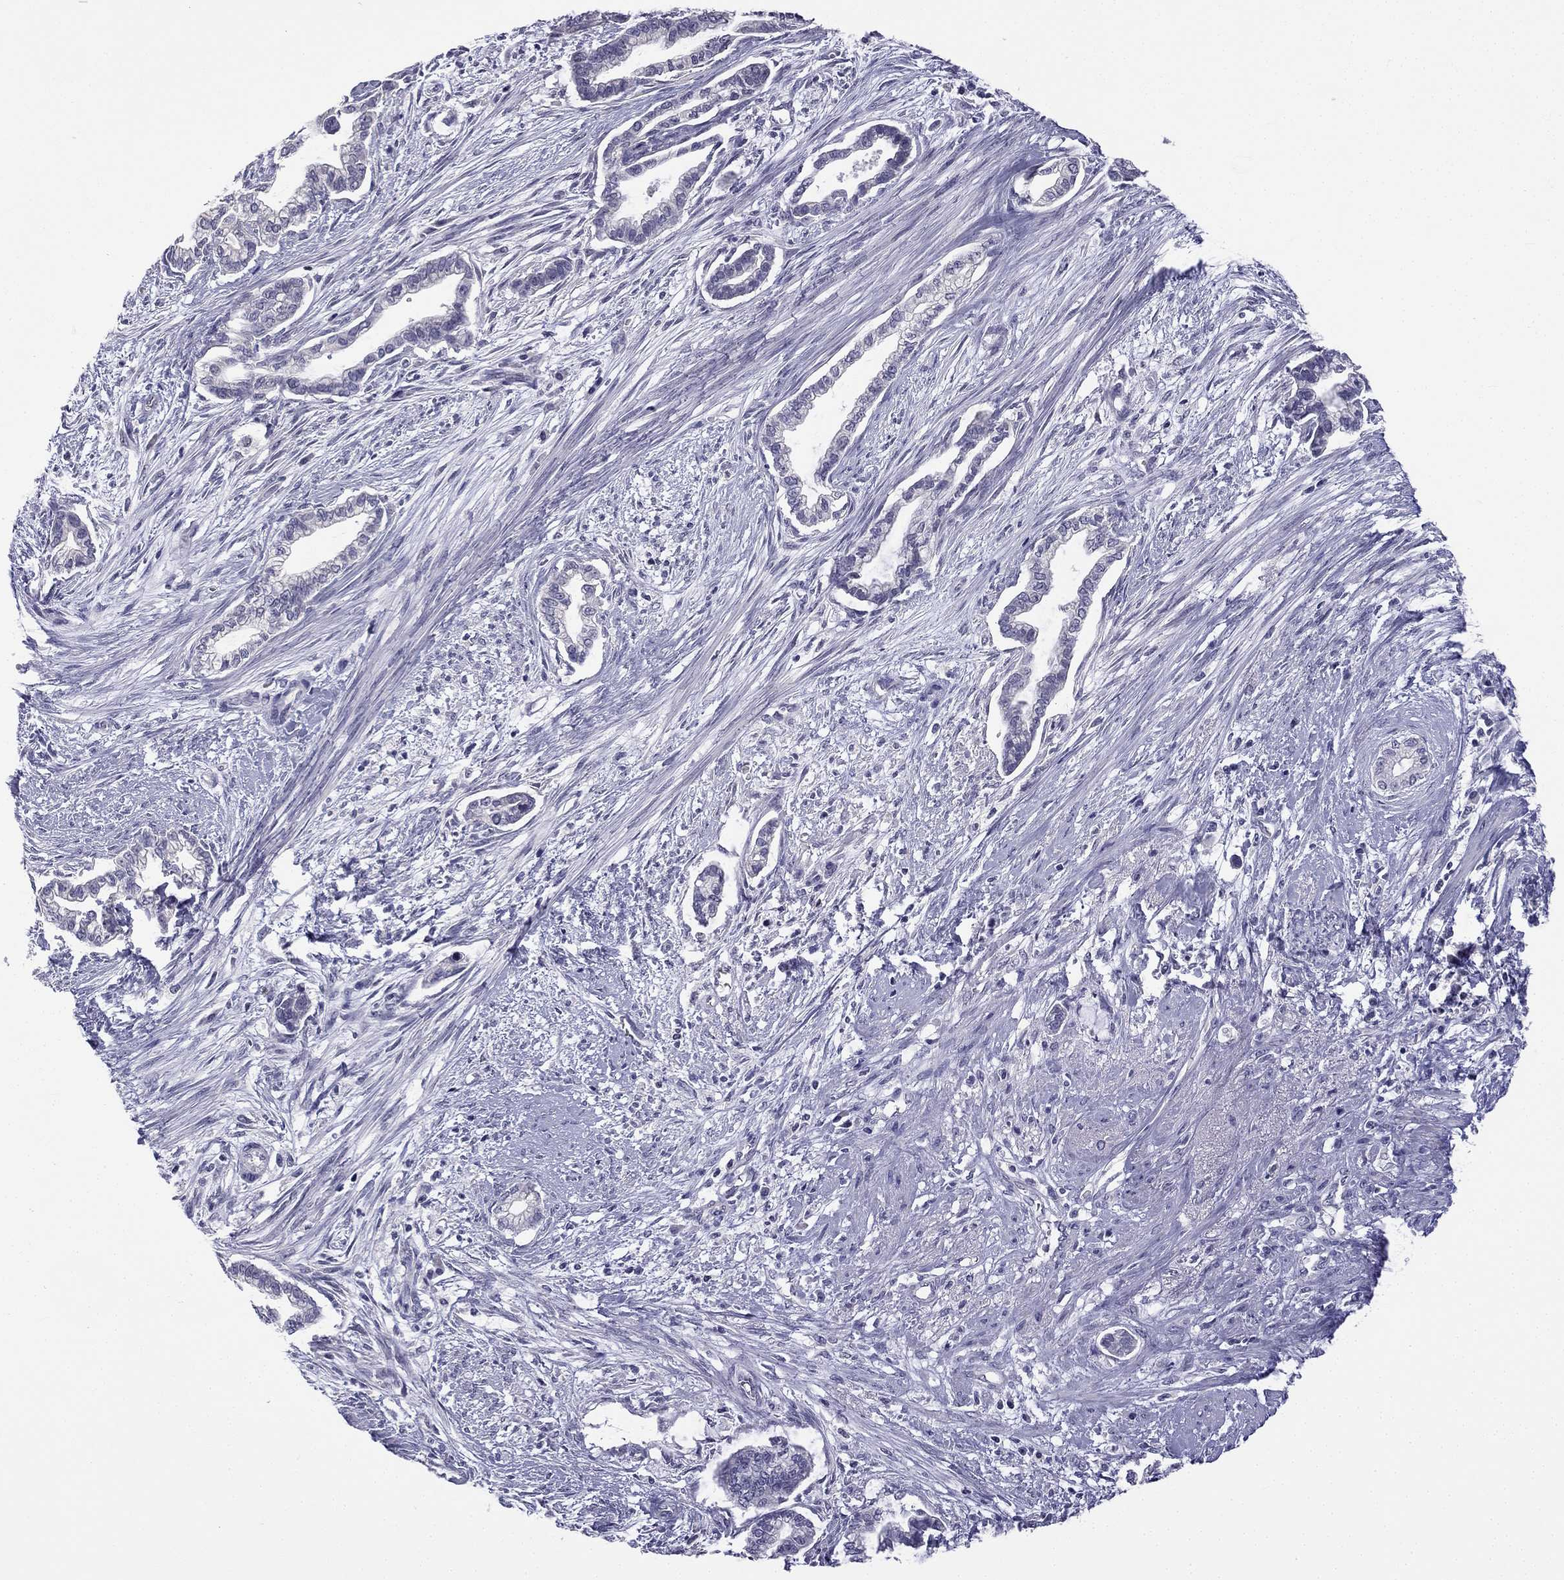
{"staining": {"intensity": "negative", "quantity": "none", "location": "none"}, "tissue": "cervical cancer", "cell_type": "Tumor cells", "image_type": "cancer", "snomed": [{"axis": "morphology", "description": "Adenocarcinoma, NOS"}, {"axis": "topography", "description": "Cervix"}], "caption": "This is an IHC histopathology image of human adenocarcinoma (cervical). There is no staining in tumor cells.", "gene": "C5orf49", "patient": {"sex": "female", "age": 62}}